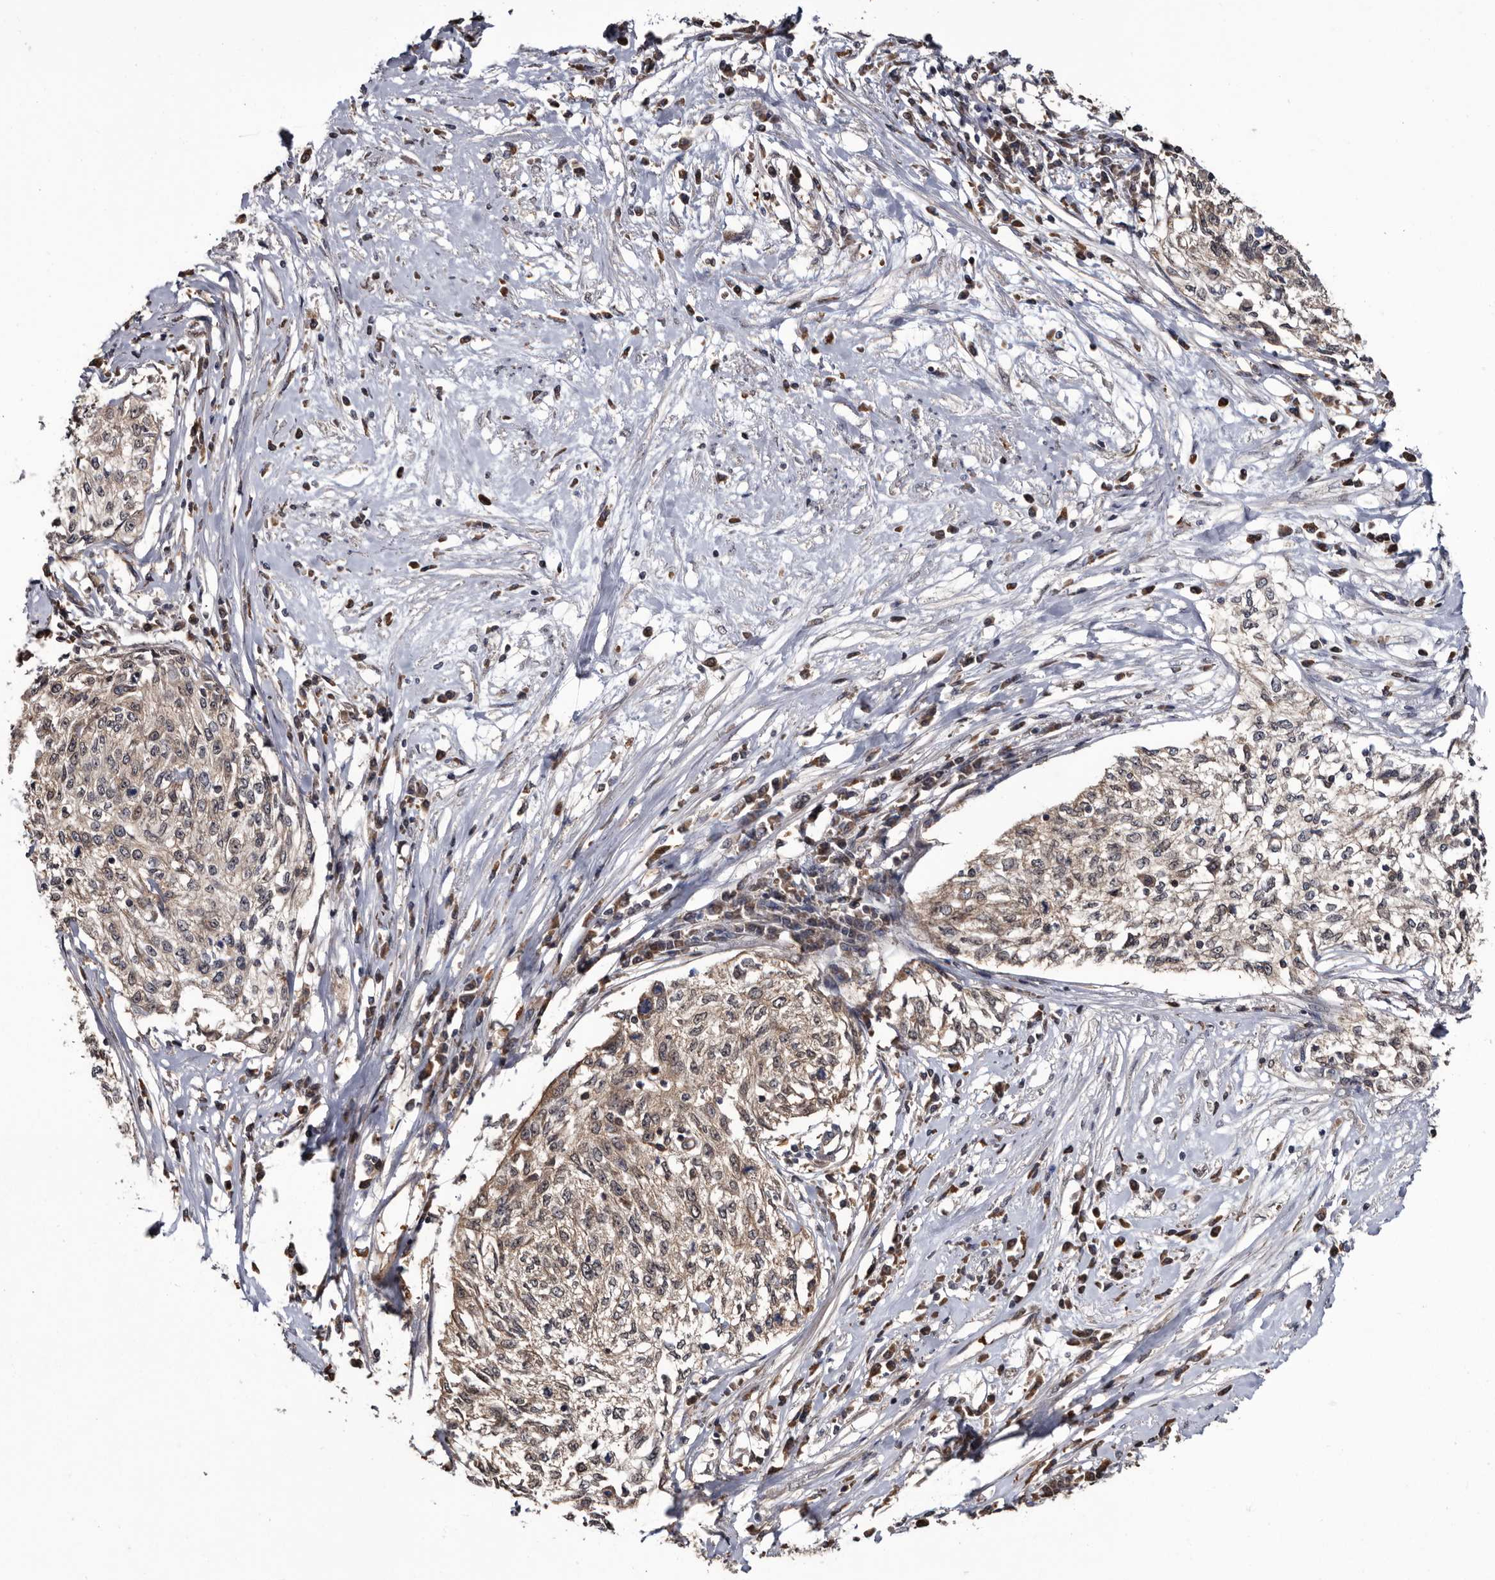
{"staining": {"intensity": "weak", "quantity": ">75%", "location": "cytoplasmic/membranous"}, "tissue": "cervical cancer", "cell_type": "Tumor cells", "image_type": "cancer", "snomed": [{"axis": "morphology", "description": "Squamous cell carcinoma, NOS"}, {"axis": "topography", "description": "Cervix"}], "caption": "Protein expression by immunohistochemistry demonstrates weak cytoplasmic/membranous expression in about >75% of tumor cells in cervical squamous cell carcinoma. The staining was performed using DAB (3,3'-diaminobenzidine) to visualize the protein expression in brown, while the nuclei were stained in blue with hematoxylin (Magnification: 20x).", "gene": "TTI2", "patient": {"sex": "female", "age": 57}}